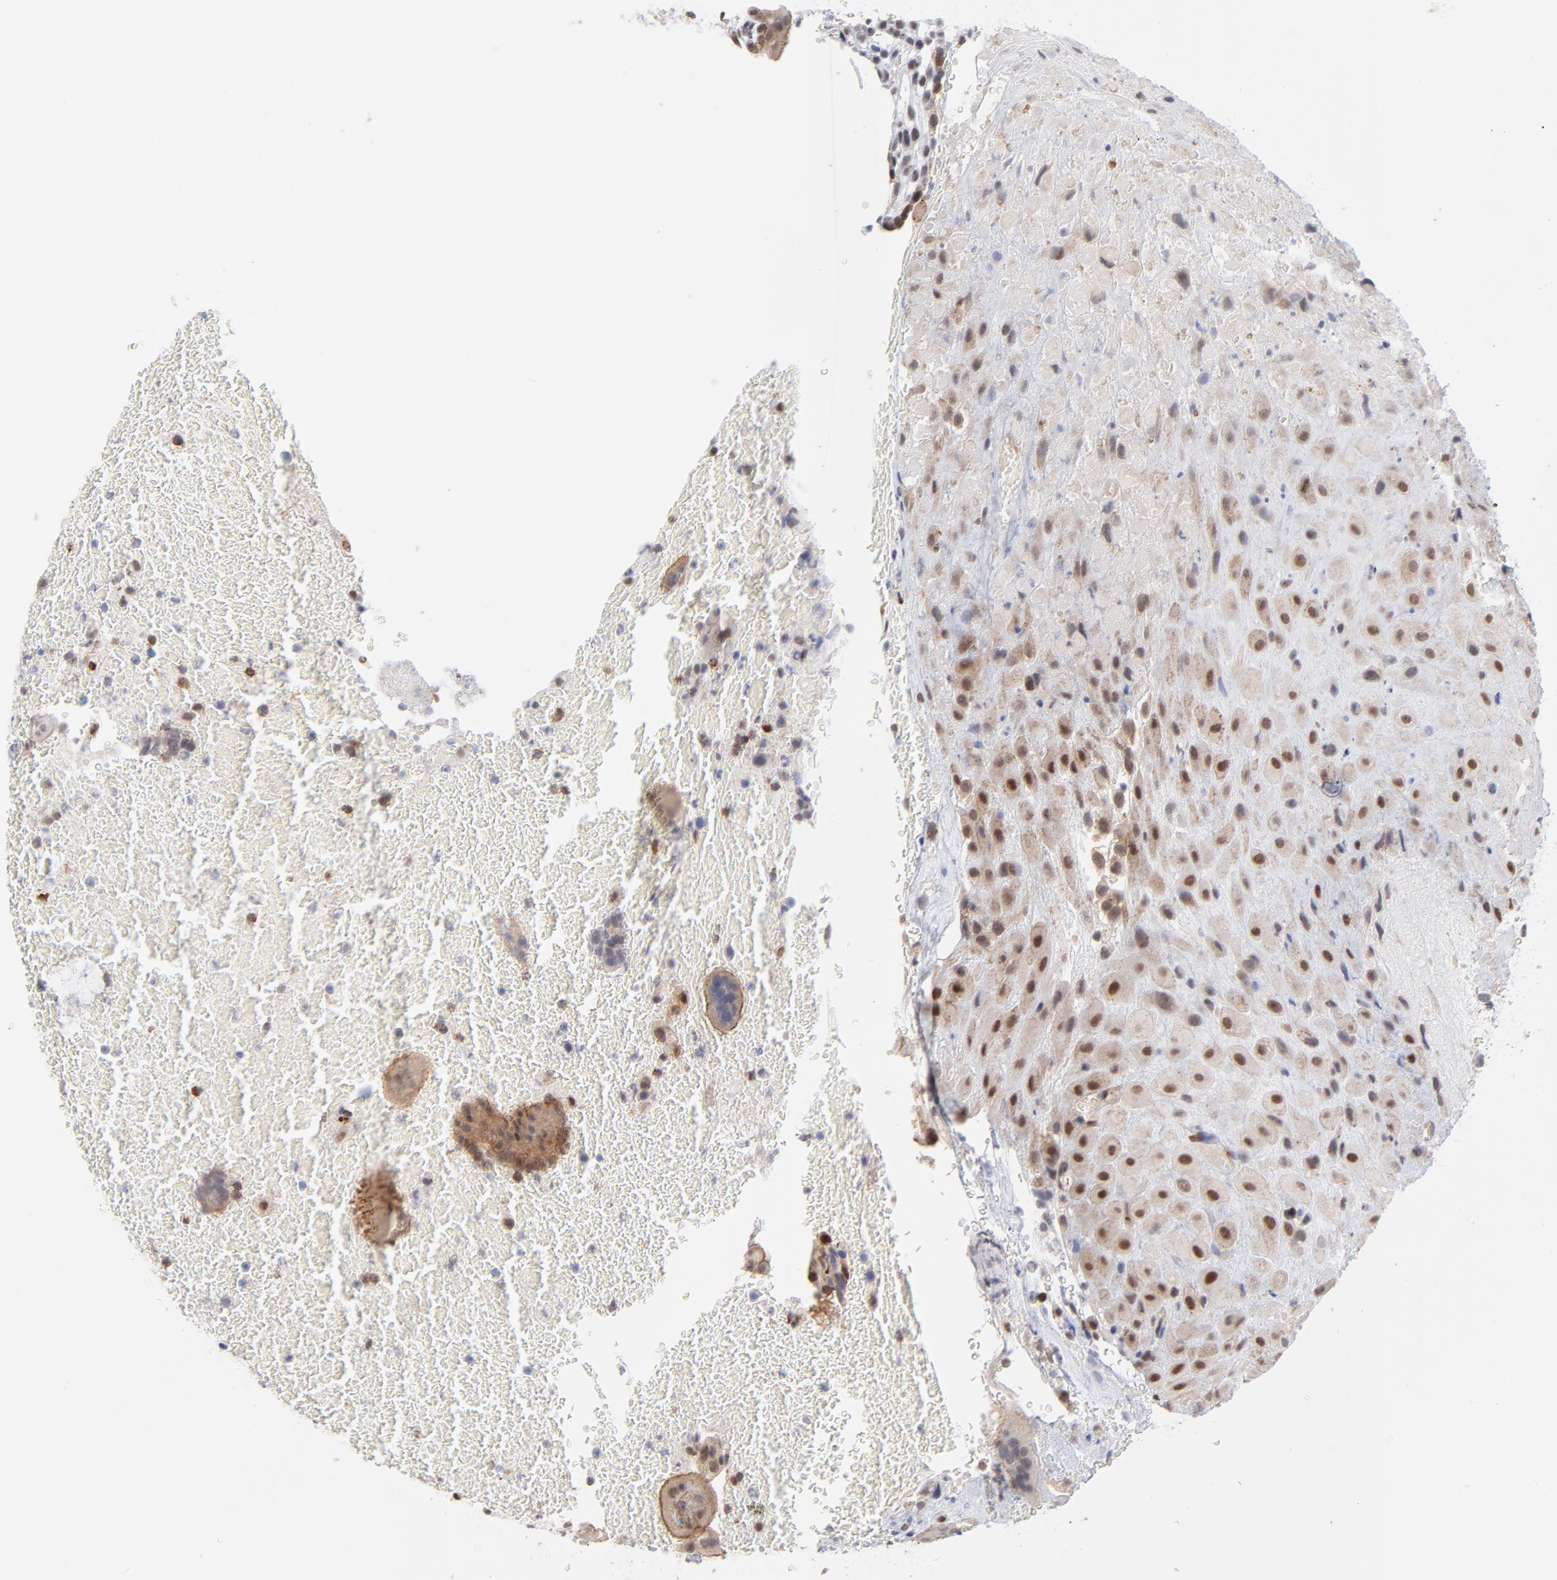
{"staining": {"intensity": "moderate", "quantity": ">75%", "location": "nuclear"}, "tissue": "placenta", "cell_type": "Decidual cells", "image_type": "normal", "snomed": [{"axis": "morphology", "description": "Normal tissue, NOS"}, {"axis": "topography", "description": "Placenta"}], "caption": "DAB (3,3'-diaminobenzidine) immunohistochemical staining of unremarkable human placenta shows moderate nuclear protein staining in about >75% of decidual cells.", "gene": "NBN", "patient": {"sex": "female", "age": 19}}